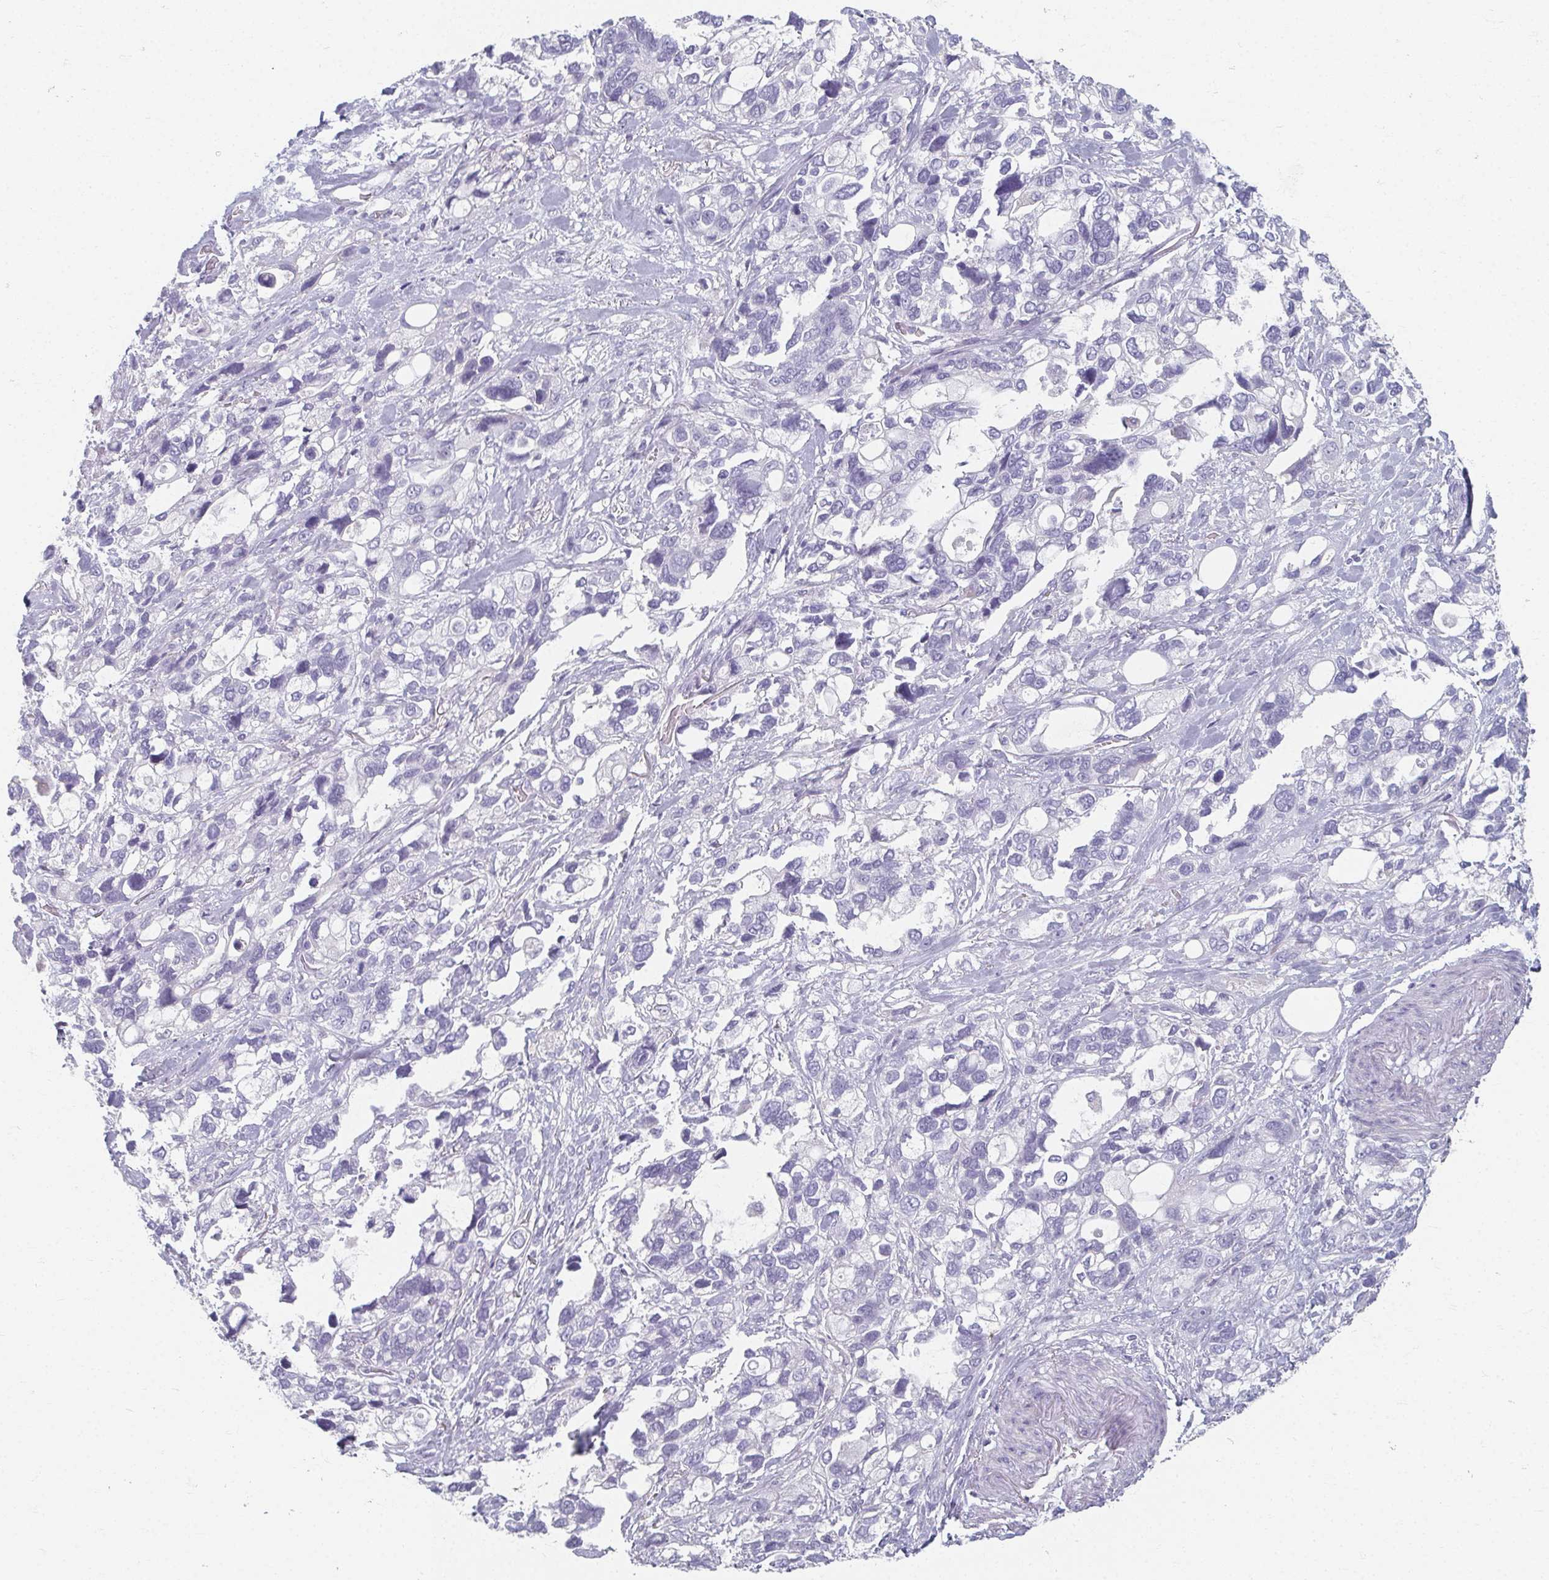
{"staining": {"intensity": "negative", "quantity": "none", "location": "none"}, "tissue": "stomach cancer", "cell_type": "Tumor cells", "image_type": "cancer", "snomed": [{"axis": "morphology", "description": "Adenocarcinoma, NOS"}, {"axis": "topography", "description": "Stomach, upper"}], "caption": "High power microscopy histopathology image of an immunohistochemistry micrograph of stomach cancer (adenocarcinoma), revealing no significant expression in tumor cells.", "gene": "CAMKV", "patient": {"sex": "female", "age": 81}}